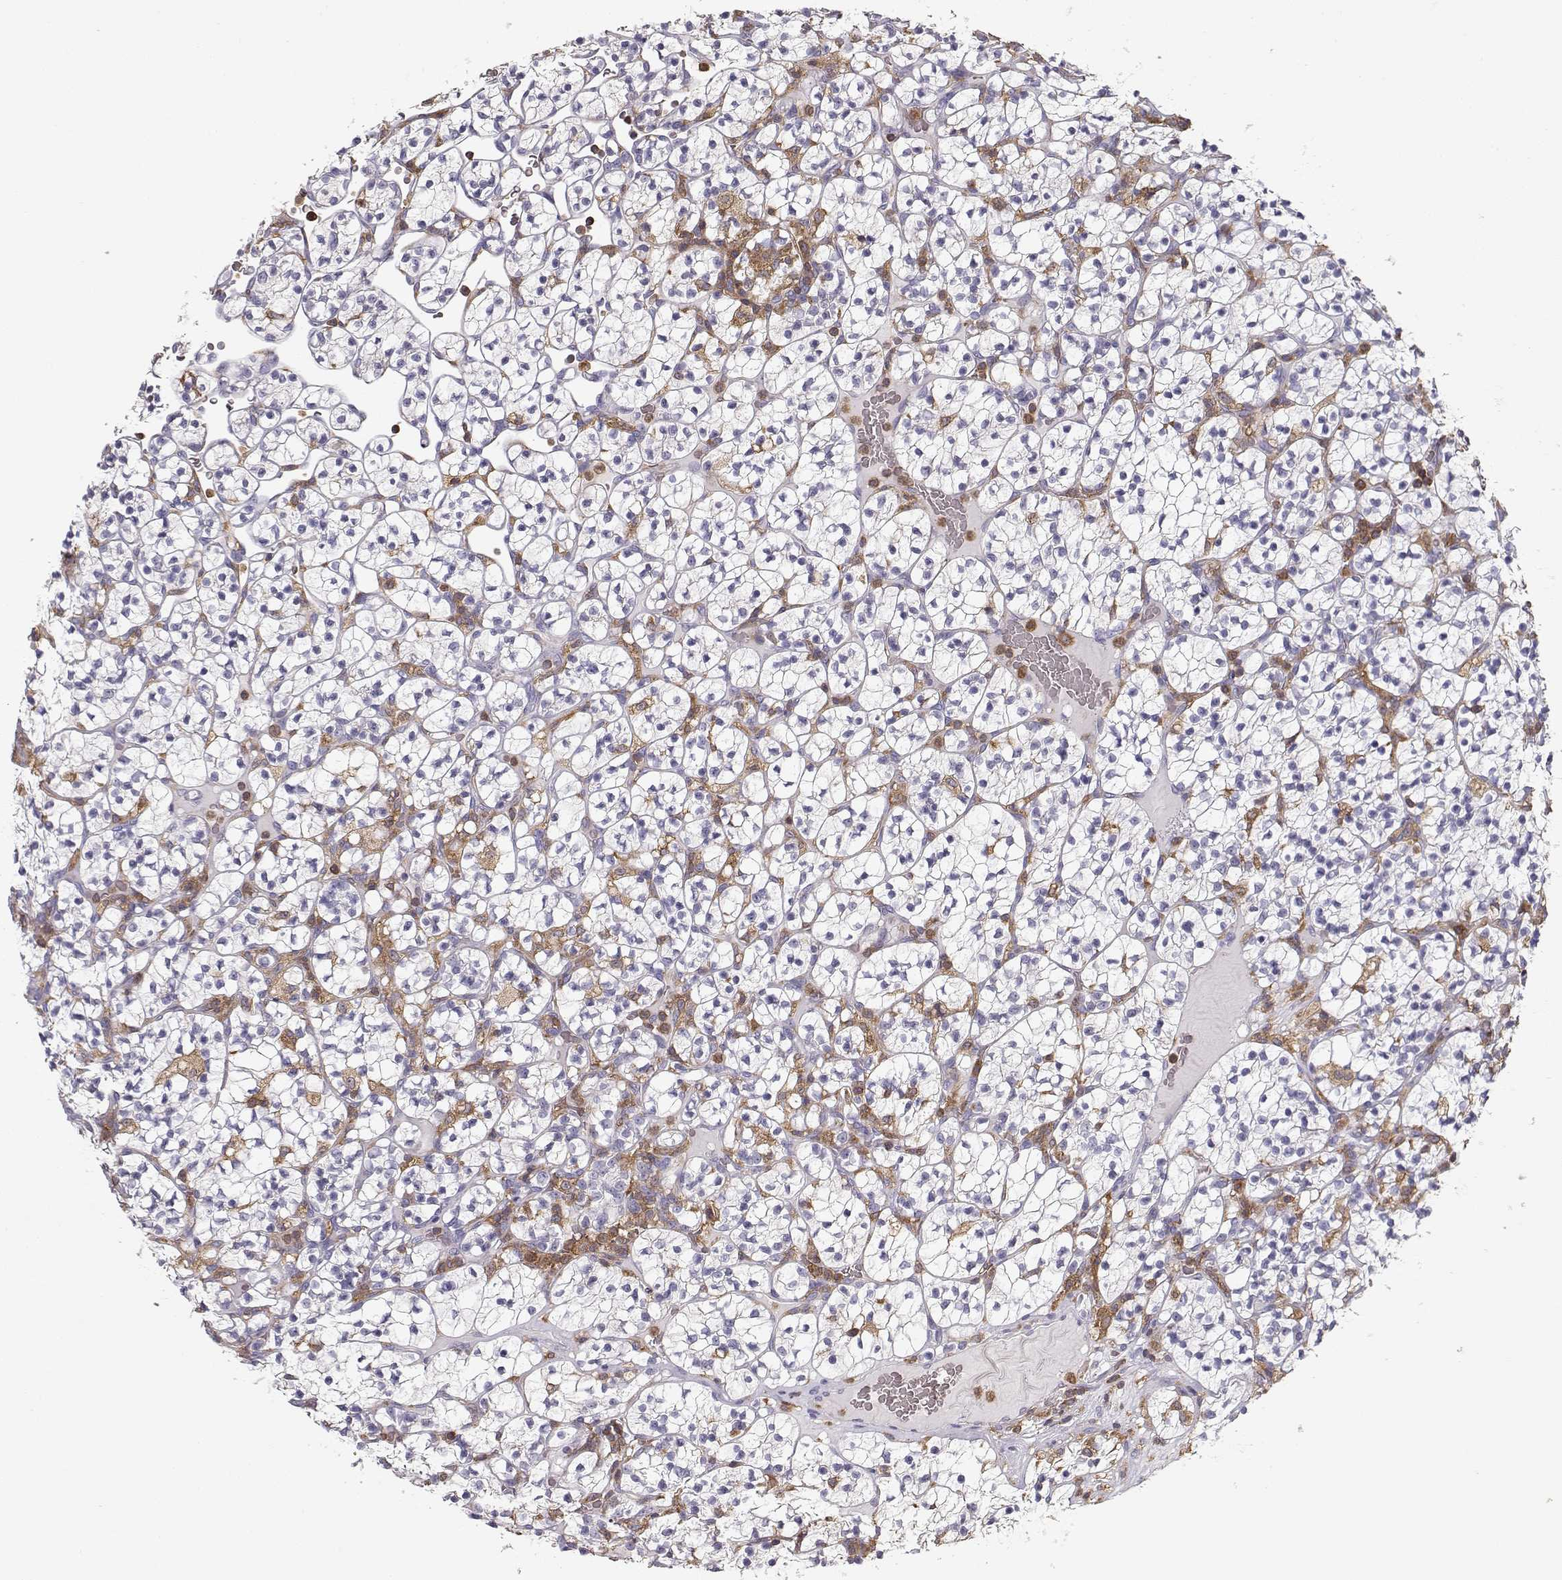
{"staining": {"intensity": "negative", "quantity": "none", "location": "none"}, "tissue": "renal cancer", "cell_type": "Tumor cells", "image_type": "cancer", "snomed": [{"axis": "morphology", "description": "Adenocarcinoma, NOS"}, {"axis": "topography", "description": "Kidney"}], "caption": "This micrograph is of renal adenocarcinoma stained with IHC to label a protein in brown with the nuclei are counter-stained blue. There is no expression in tumor cells.", "gene": "VAV1", "patient": {"sex": "female", "age": 89}}